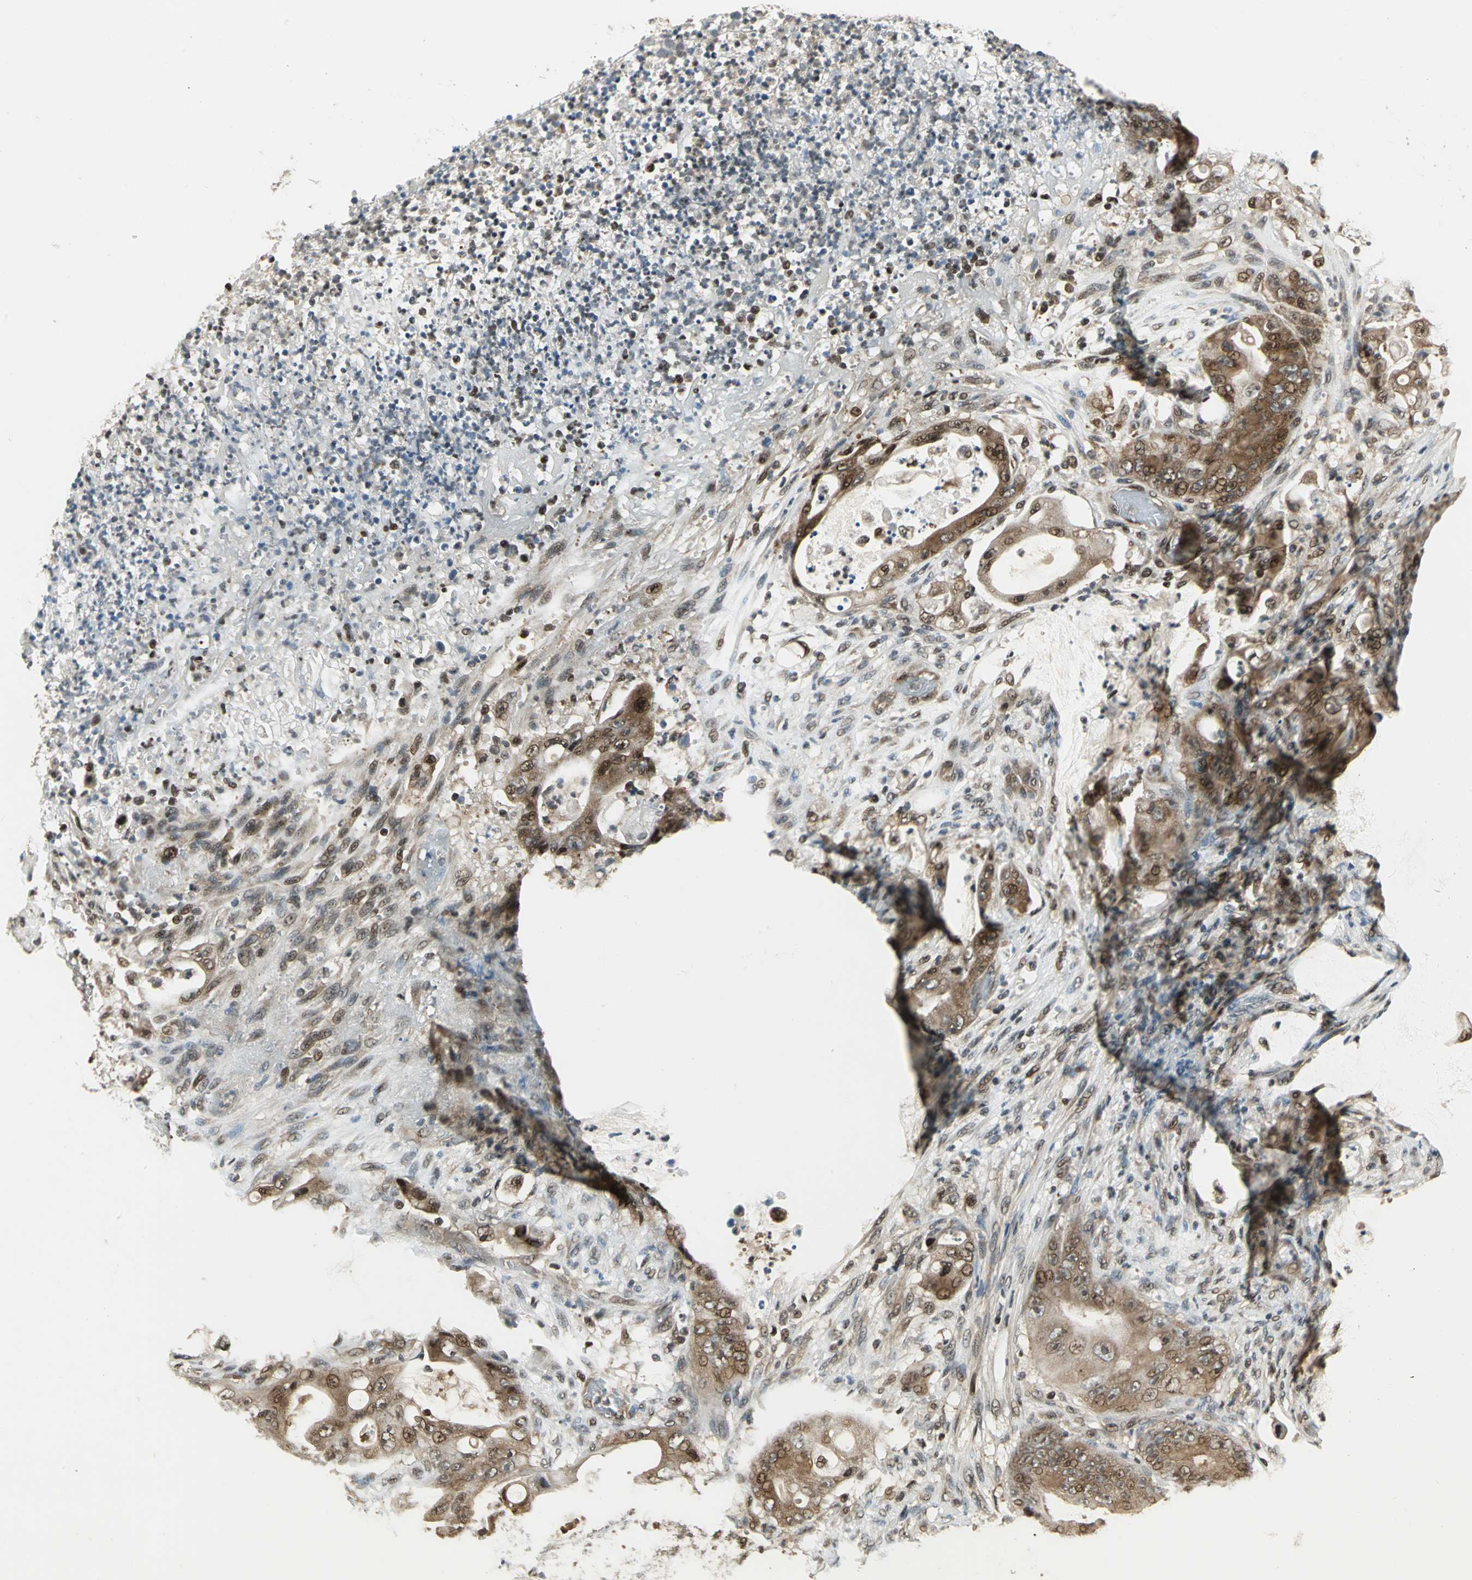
{"staining": {"intensity": "moderate", "quantity": "25%-75%", "location": "cytoplasmic/membranous,nuclear"}, "tissue": "stomach cancer", "cell_type": "Tumor cells", "image_type": "cancer", "snomed": [{"axis": "morphology", "description": "Adenocarcinoma, NOS"}, {"axis": "topography", "description": "Stomach"}], "caption": "This histopathology image reveals stomach adenocarcinoma stained with IHC to label a protein in brown. The cytoplasmic/membranous and nuclear of tumor cells show moderate positivity for the protein. Nuclei are counter-stained blue.", "gene": "PSMC3", "patient": {"sex": "female", "age": 73}}